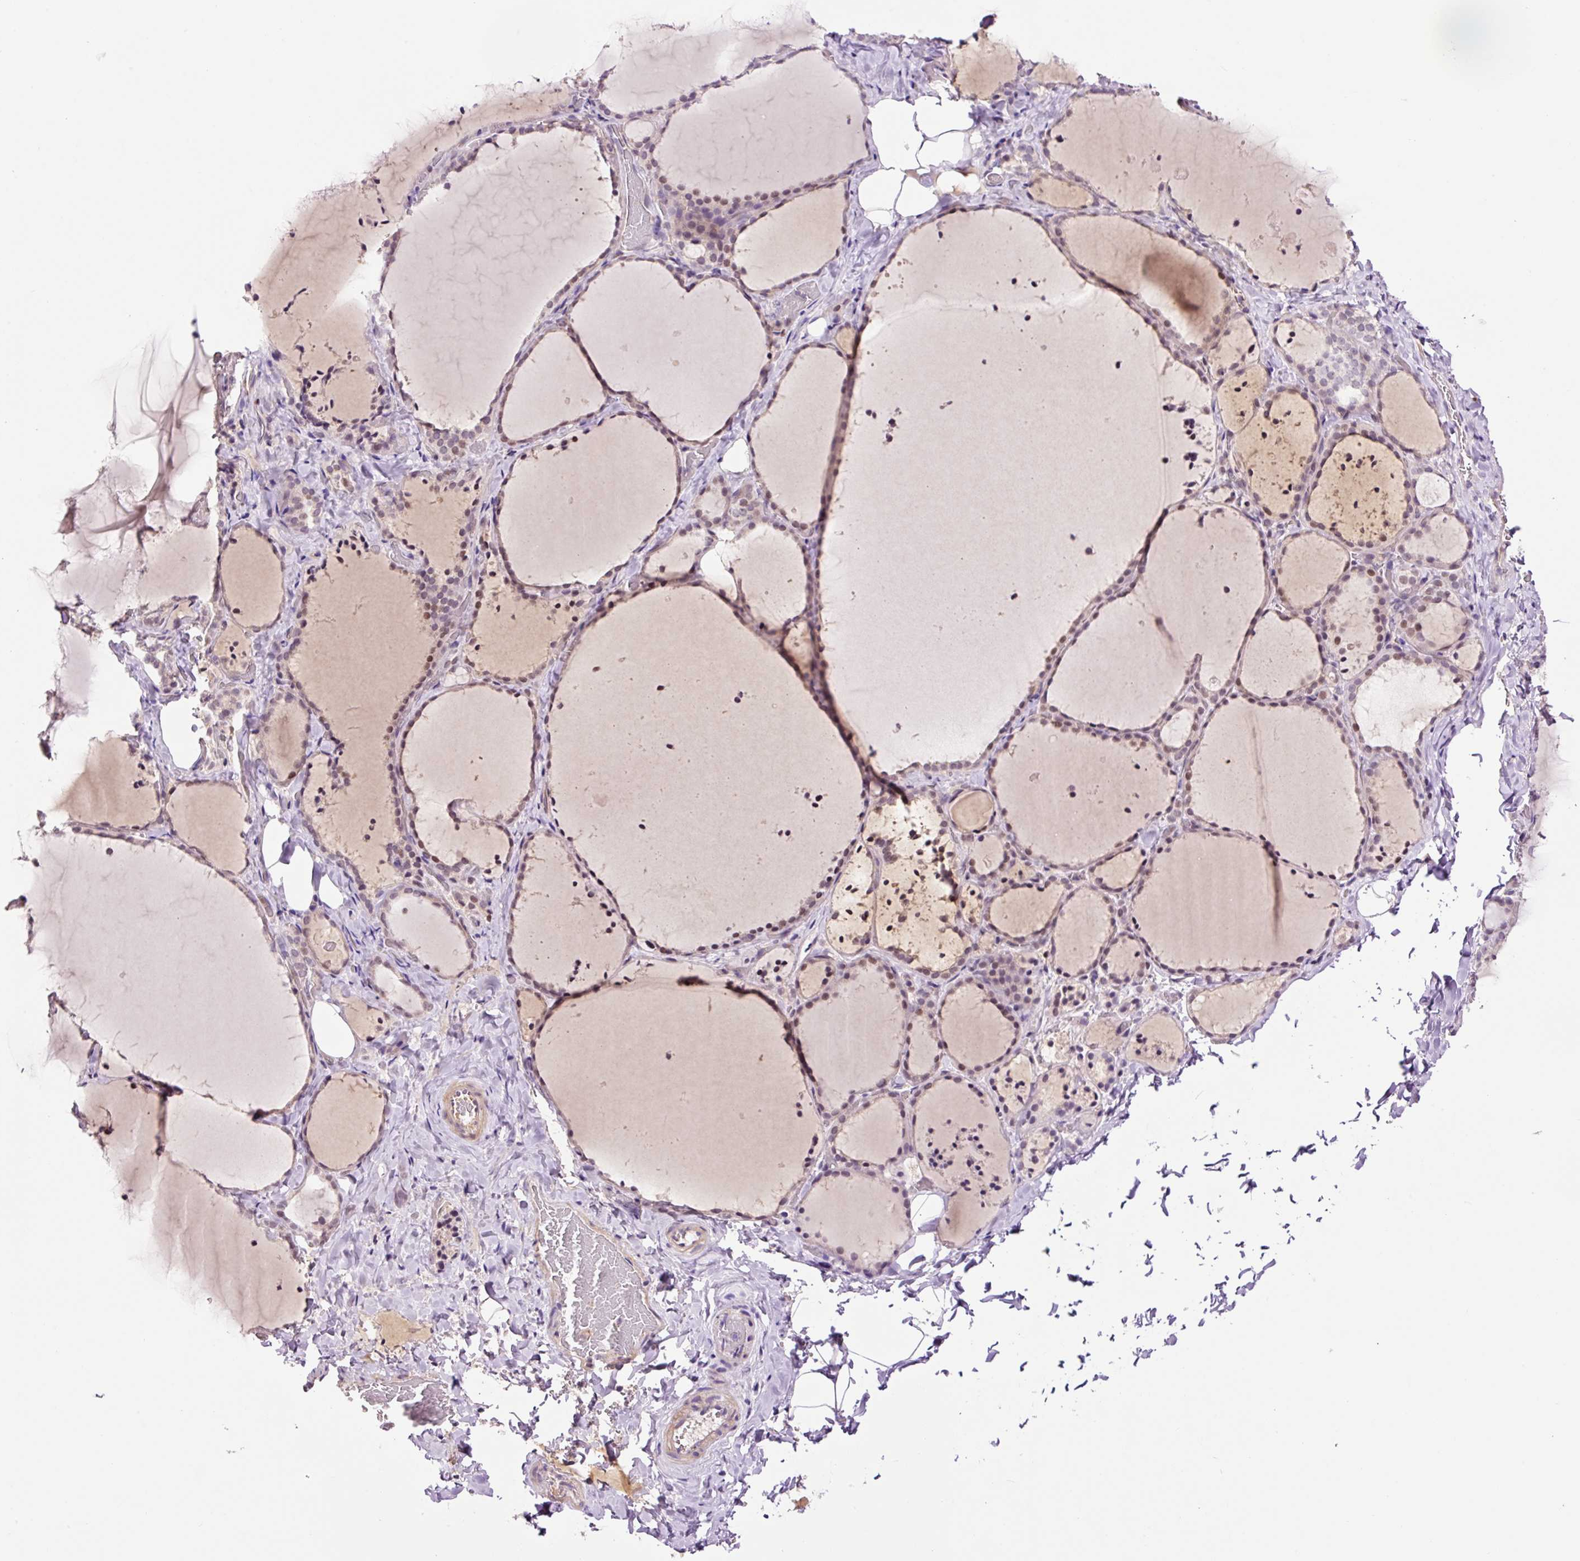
{"staining": {"intensity": "weak", "quantity": "<25%", "location": "nuclear"}, "tissue": "thyroid gland", "cell_type": "Glandular cells", "image_type": "normal", "snomed": [{"axis": "morphology", "description": "Normal tissue, NOS"}, {"axis": "topography", "description": "Thyroid gland"}], "caption": "Immunohistochemistry of benign thyroid gland exhibits no expression in glandular cells. Brightfield microscopy of immunohistochemistry stained with DAB (brown) and hematoxylin (blue), captured at high magnification.", "gene": "DPPA4", "patient": {"sex": "female", "age": 22}}